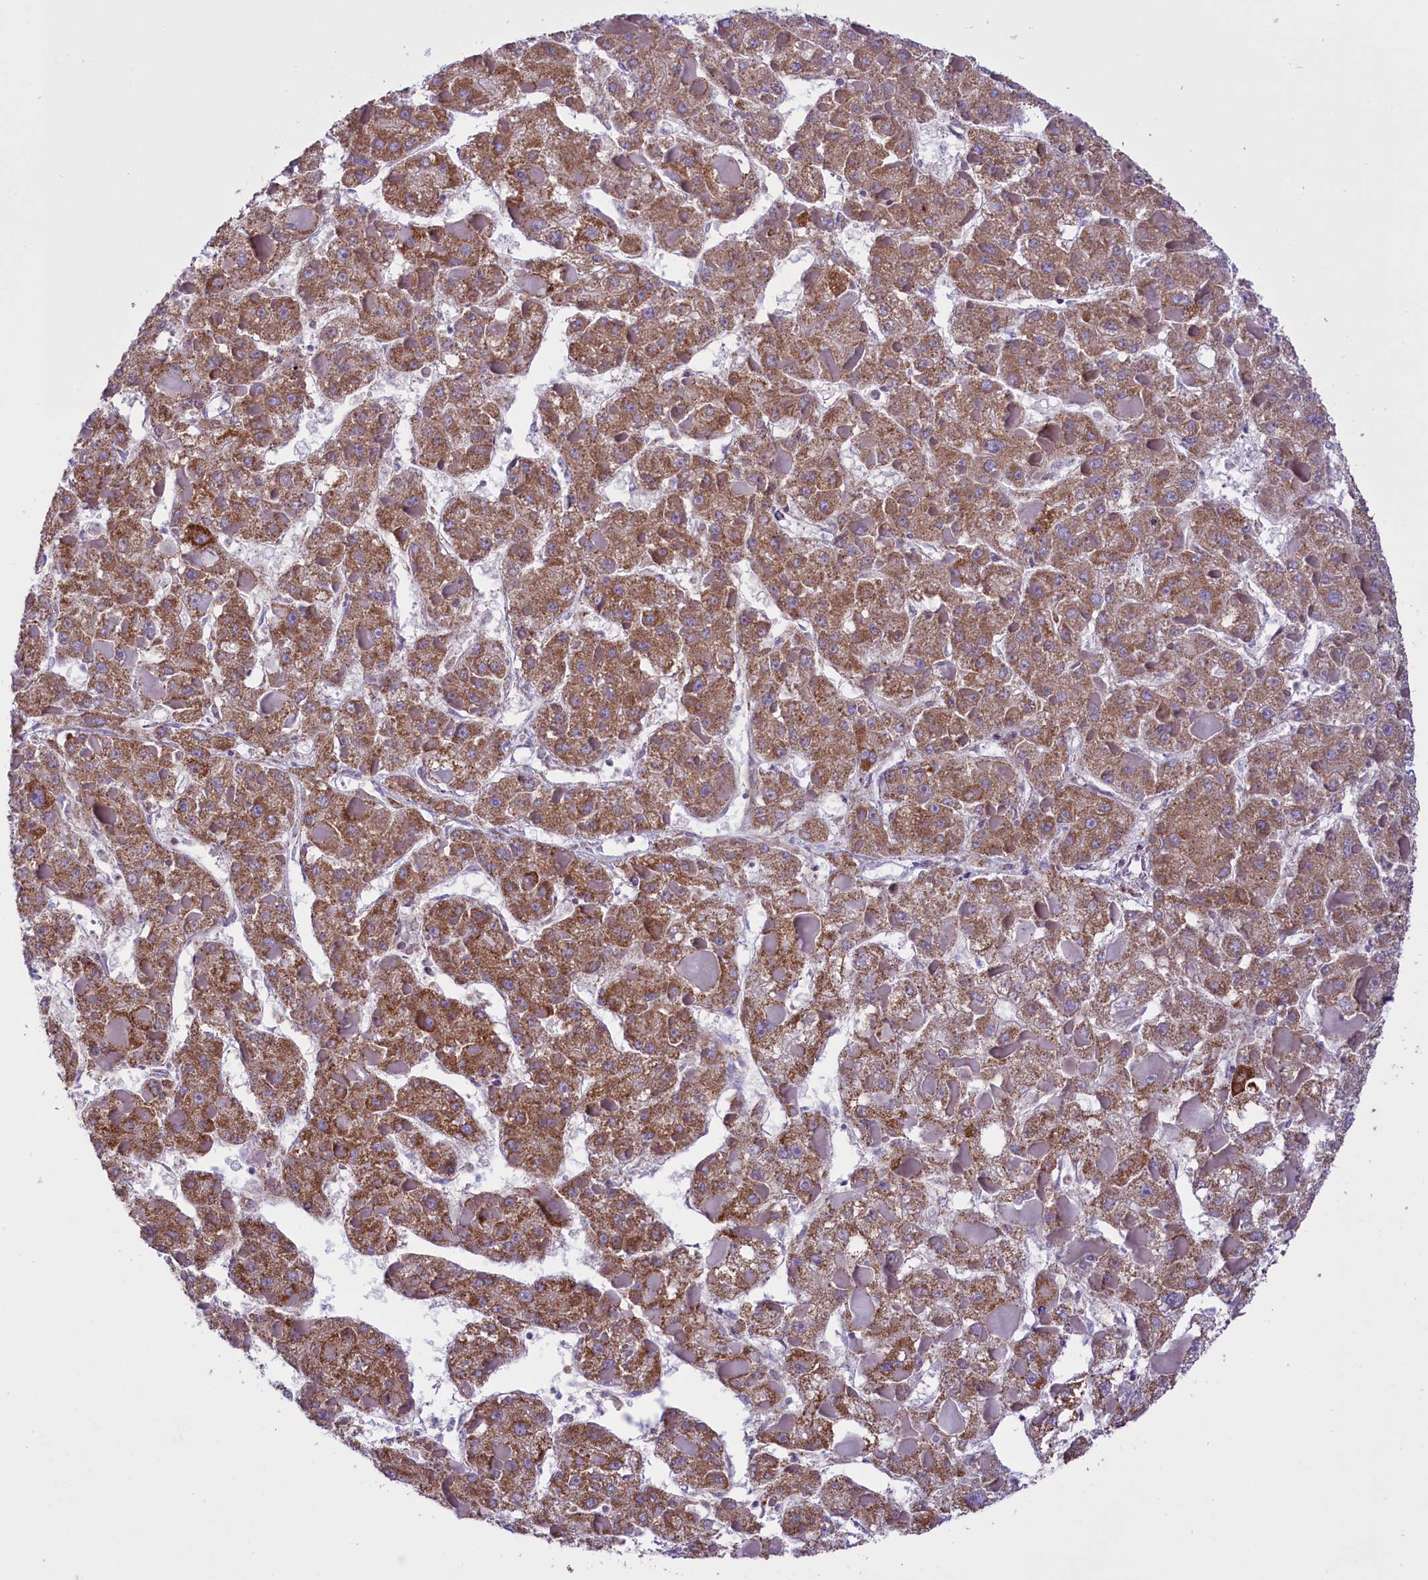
{"staining": {"intensity": "moderate", "quantity": ">75%", "location": "cytoplasmic/membranous"}, "tissue": "liver cancer", "cell_type": "Tumor cells", "image_type": "cancer", "snomed": [{"axis": "morphology", "description": "Carcinoma, Hepatocellular, NOS"}, {"axis": "topography", "description": "Liver"}], "caption": "Liver hepatocellular carcinoma stained for a protein demonstrates moderate cytoplasmic/membranous positivity in tumor cells. (DAB IHC with brightfield microscopy, high magnification).", "gene": "PTPRU", "patient": {"sex": "female", "age": 73}}